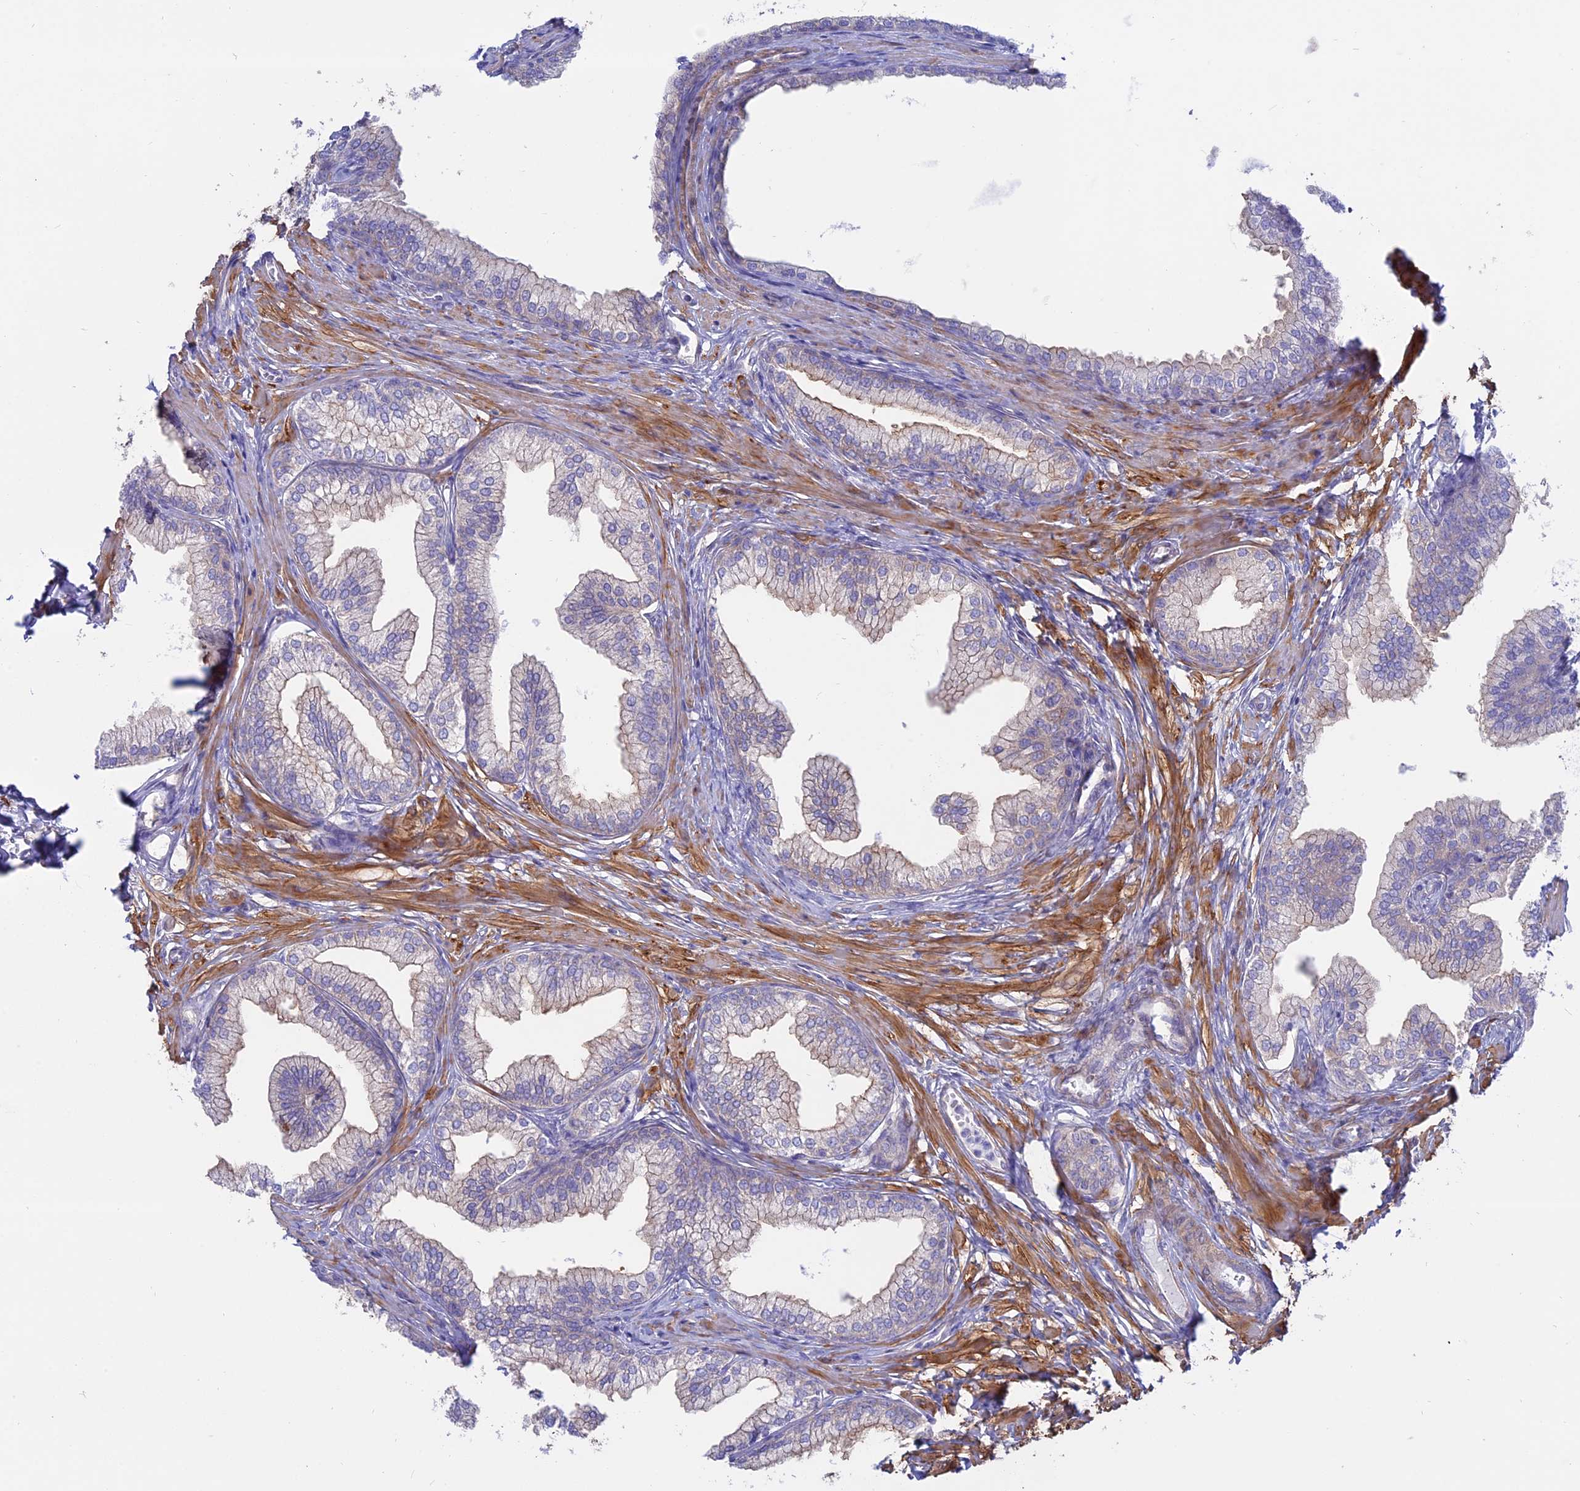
{"staining": {"intensity": "moderate", "quantity": "25%-75%", "location": "cytoplasmic/membranous"}, "tissue": "prostate", "cell_type": "Glandular cells", "image_type": "normal", "snomed": [{"axis": "morphology", "description": "Normal tissue, NOS"}, {"axis": "morphology", "description": "Urothelial carcinoma, Low grade"}, {"axis": "topography", "description": "Urinary bladder"}, {"axis": "topography", "description": "Prostate"}], "caption": "Immunohistochemistry image of benign prostate stained for a protein (brown), which demonstrates medium levels of moderate cytoplasmic/membranous expression in about 25%-75% of glandular cells.", "gene": "MYO5B", "patient": {"sex": "male", "age": 60}}